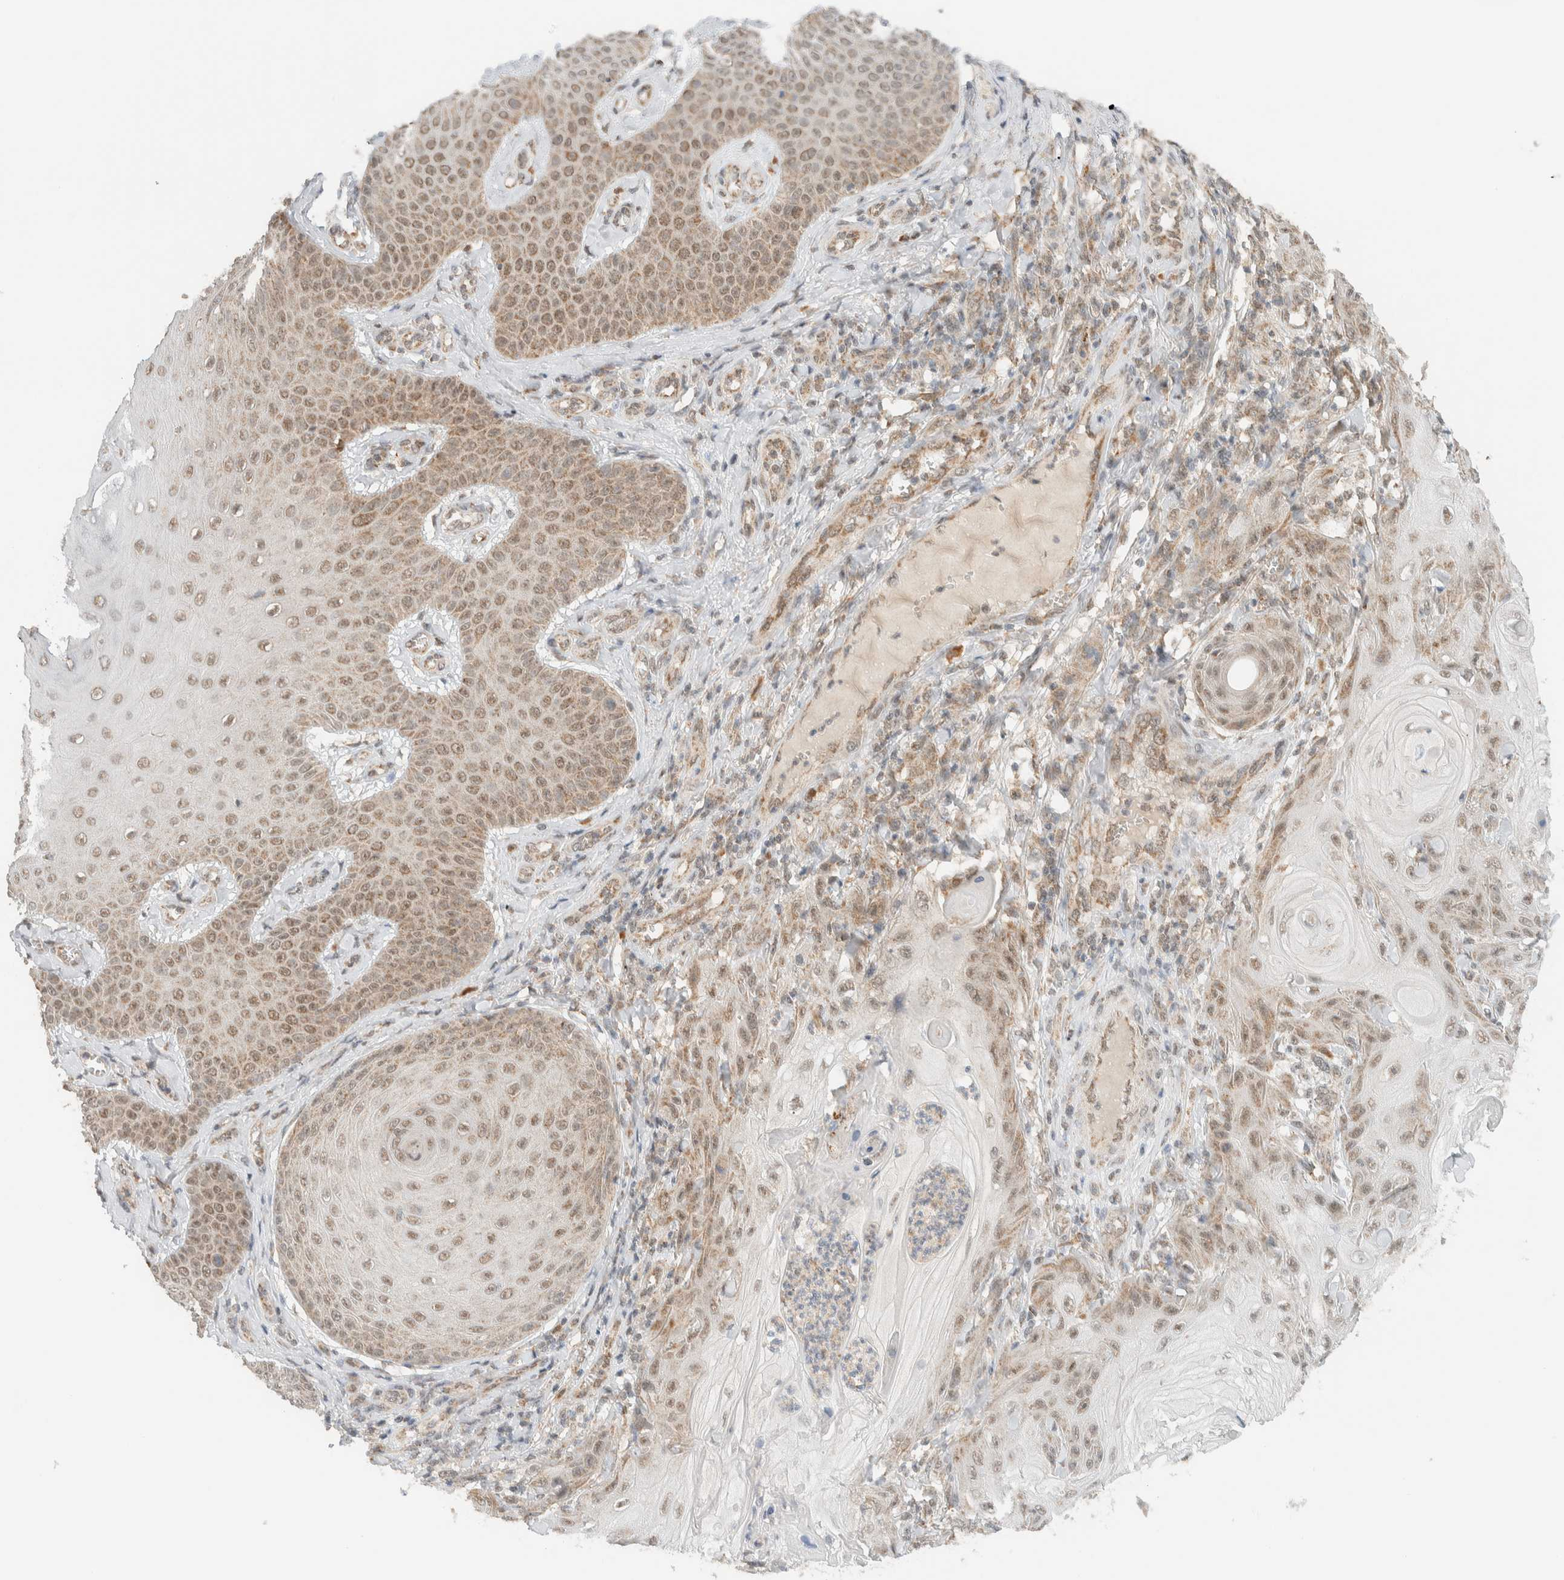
{"staining": {"intensity": "moderate", "quantity": ">75%", "location": "cytoplasmic/membranous,nuclear"}, "tissue": "skin cancer", "cell_type": "Tumor cells", "image_type": "cancer", "snomed": [{"axis": "morphology", "description": "Squamous cell carcinoma, NOS"}, {"axis": "topography", "description": "Skin"}], "caption": "A micrograph showing moderate cytoplasmic/membranous and nuclear positivity in about >75% of tumor cells in squamous cell carcinoma (skin), as visualized by brown immunohistochemical staining.", "gene": "MRPL41", "patient": {"sex": "male", "age": 74}}